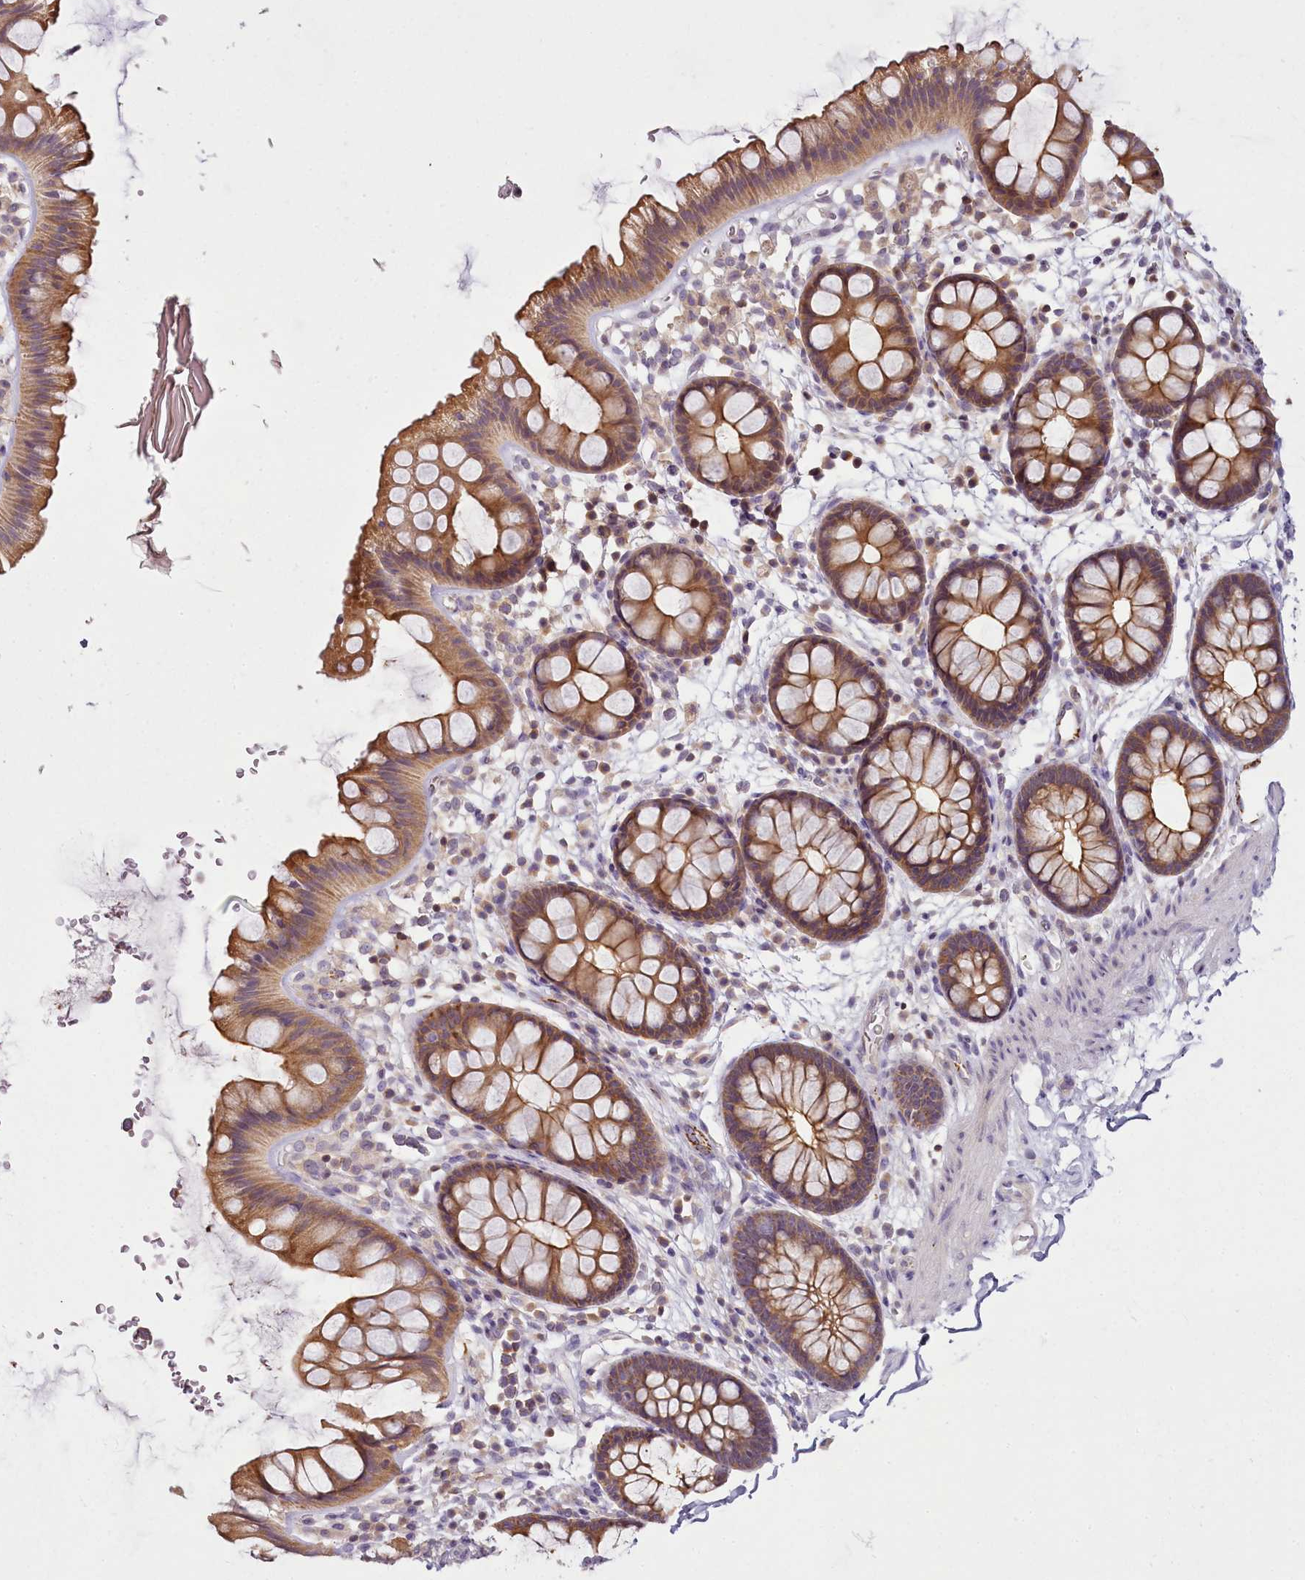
{"staining": {"intensity": "weak", "quantity": "25%-75%", "location": "cytoplasmic/membranous,nuclear"}, "tissue": "colon", "cell_type": "Endothelial cells", "image_type": "normal", "snomed": [{"axis": "morphology", "description": "Normal tissue, NOS"}, {"axis": "topography", "description": "Colon"}], "caption": "A brown stain shows weak cytoplasmic/membranous,nuclear expression of a protein in endothelial cells of benign human colon.", "gene": "CAPN7", "patient": {"sex": "female", "age": 62}}